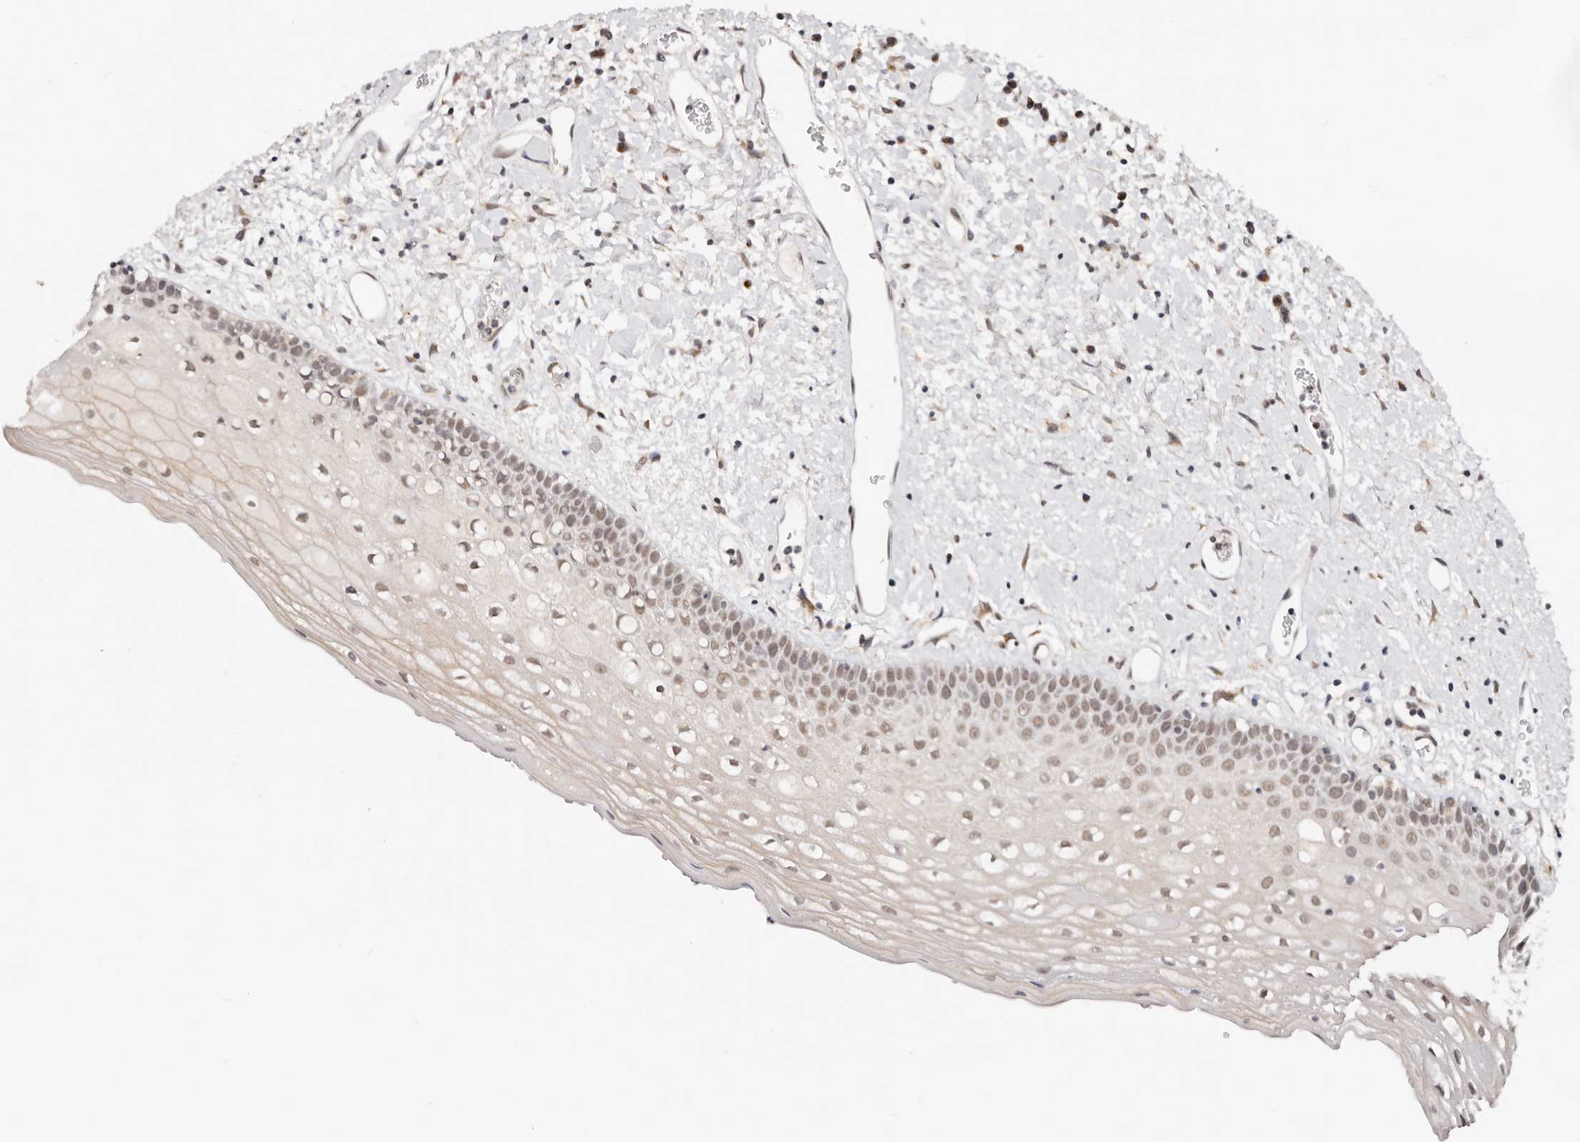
{"staining": {"intensity": "weak", "quantity": "25%-75%", "location": "nuclear"}, "tissue": "oral mucosa", "cell_type": "Squamous epithelial cells", "image_type": "normal", "snomed": [{"axis": "morphology", "description": "Normal tissue, NOS"}, {"axis": "topography", "description": "Oral tissue"}], "caption": "Immunohistochemical staining of unremarkable human oral mucosa shows 25%-75% levels of weak nuclear protein staining in approximately 25%-75% of squamous epithelial cells. (DAB (3,3'-diaminobenzidine) IHC with brightfield microscopy, high magnification).", "gene": "VIPAS39", "patient": {"sex": "female", "age": 76}}